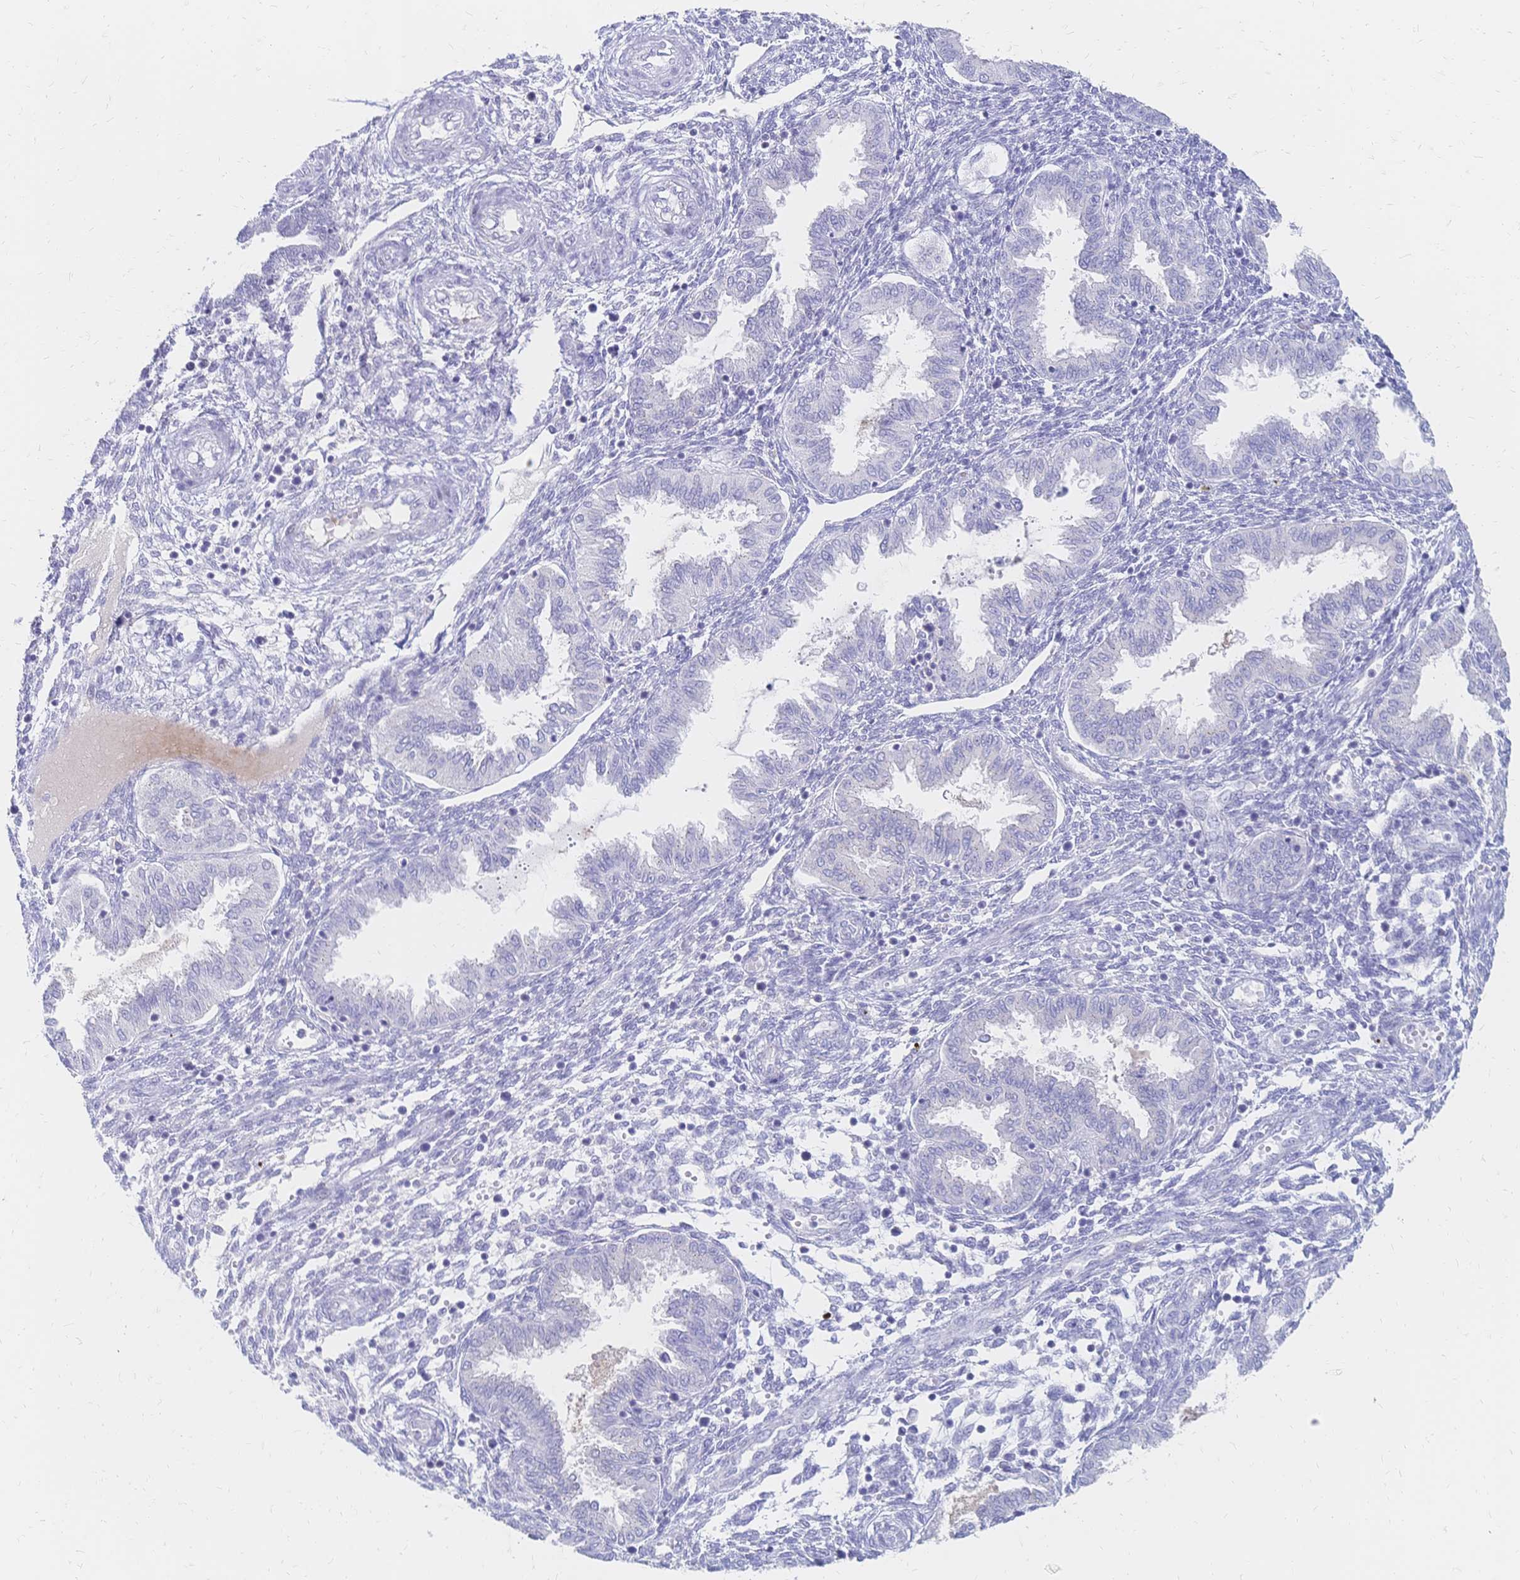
{"staining": {"intensity": "negative", "quantity": "none", "location": "none"}, "tissue": "endometrium", "cell_type": "Cells in endometrial stroma", "image_type": "normal", "snomed": [{"axis": "morphology", "description": "Normal tissue, NOS"}, {"axis": "topography", "description": "Endometrium"}], "caption": "Cells in endometrial stroma show no significant positivity in unremarkable endometrium. (DAB immunohistochemistry with hematoxylin counter stain).", "gene": "PSORS1C2", "patient": {"sex": "female", "age": 33}}